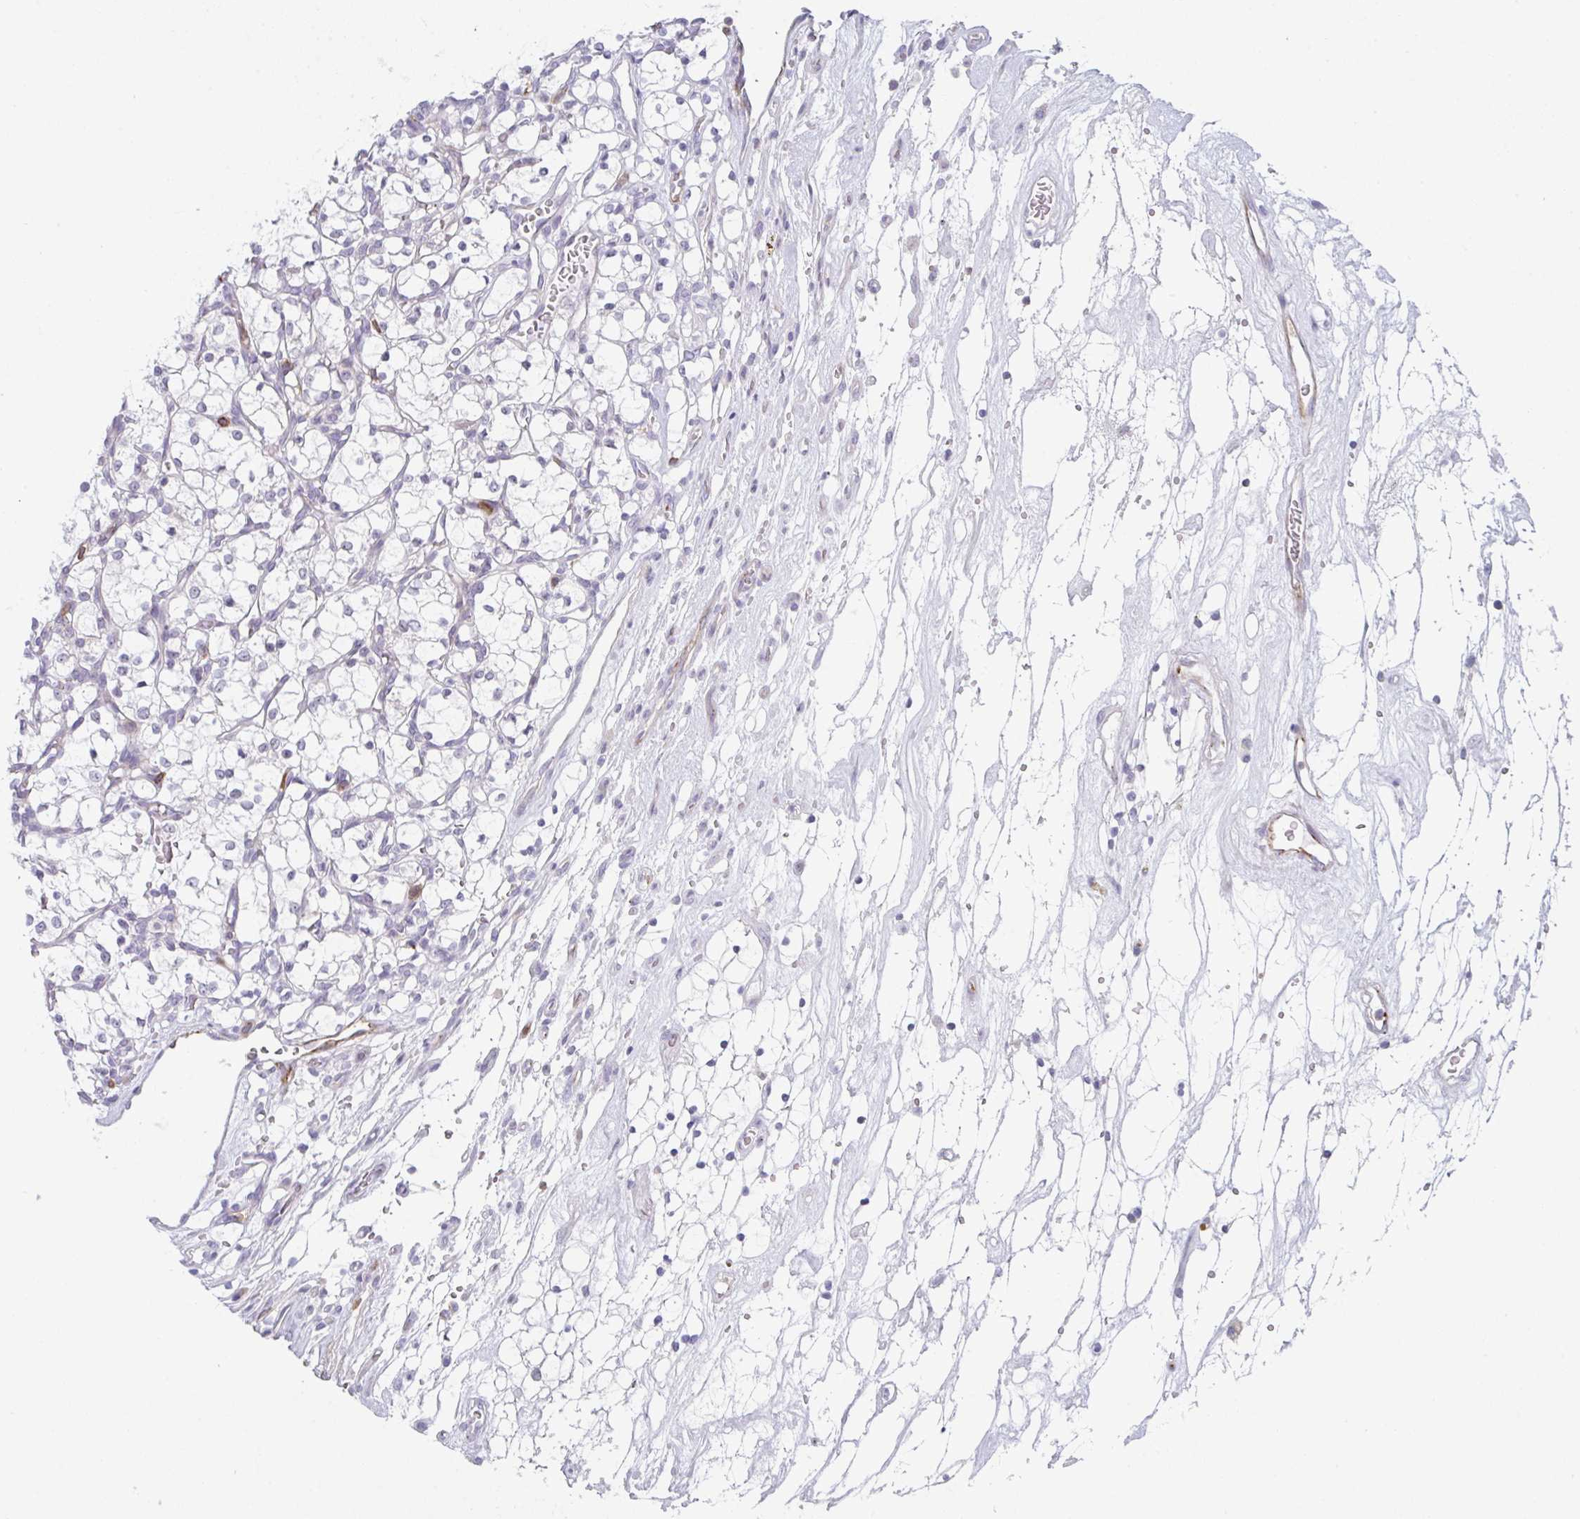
{"staining": {"intensity": "negative", "quantity": "none", "location": "none"}, "tissue": "renal cancer", "cell_type": "Tumor cells", "image_type": "cancer", "snomed": [{"axis": "morphology", "description": "Adenocarcinoma, NOS"}, {"axis": "topography", "description": "Kidney"}], "caption": "There is no significant staining in tumor cells of renal cancer (adenocarcinoma).", "gene": "CD80", "patient": {"sex": "female", "age": 69}}